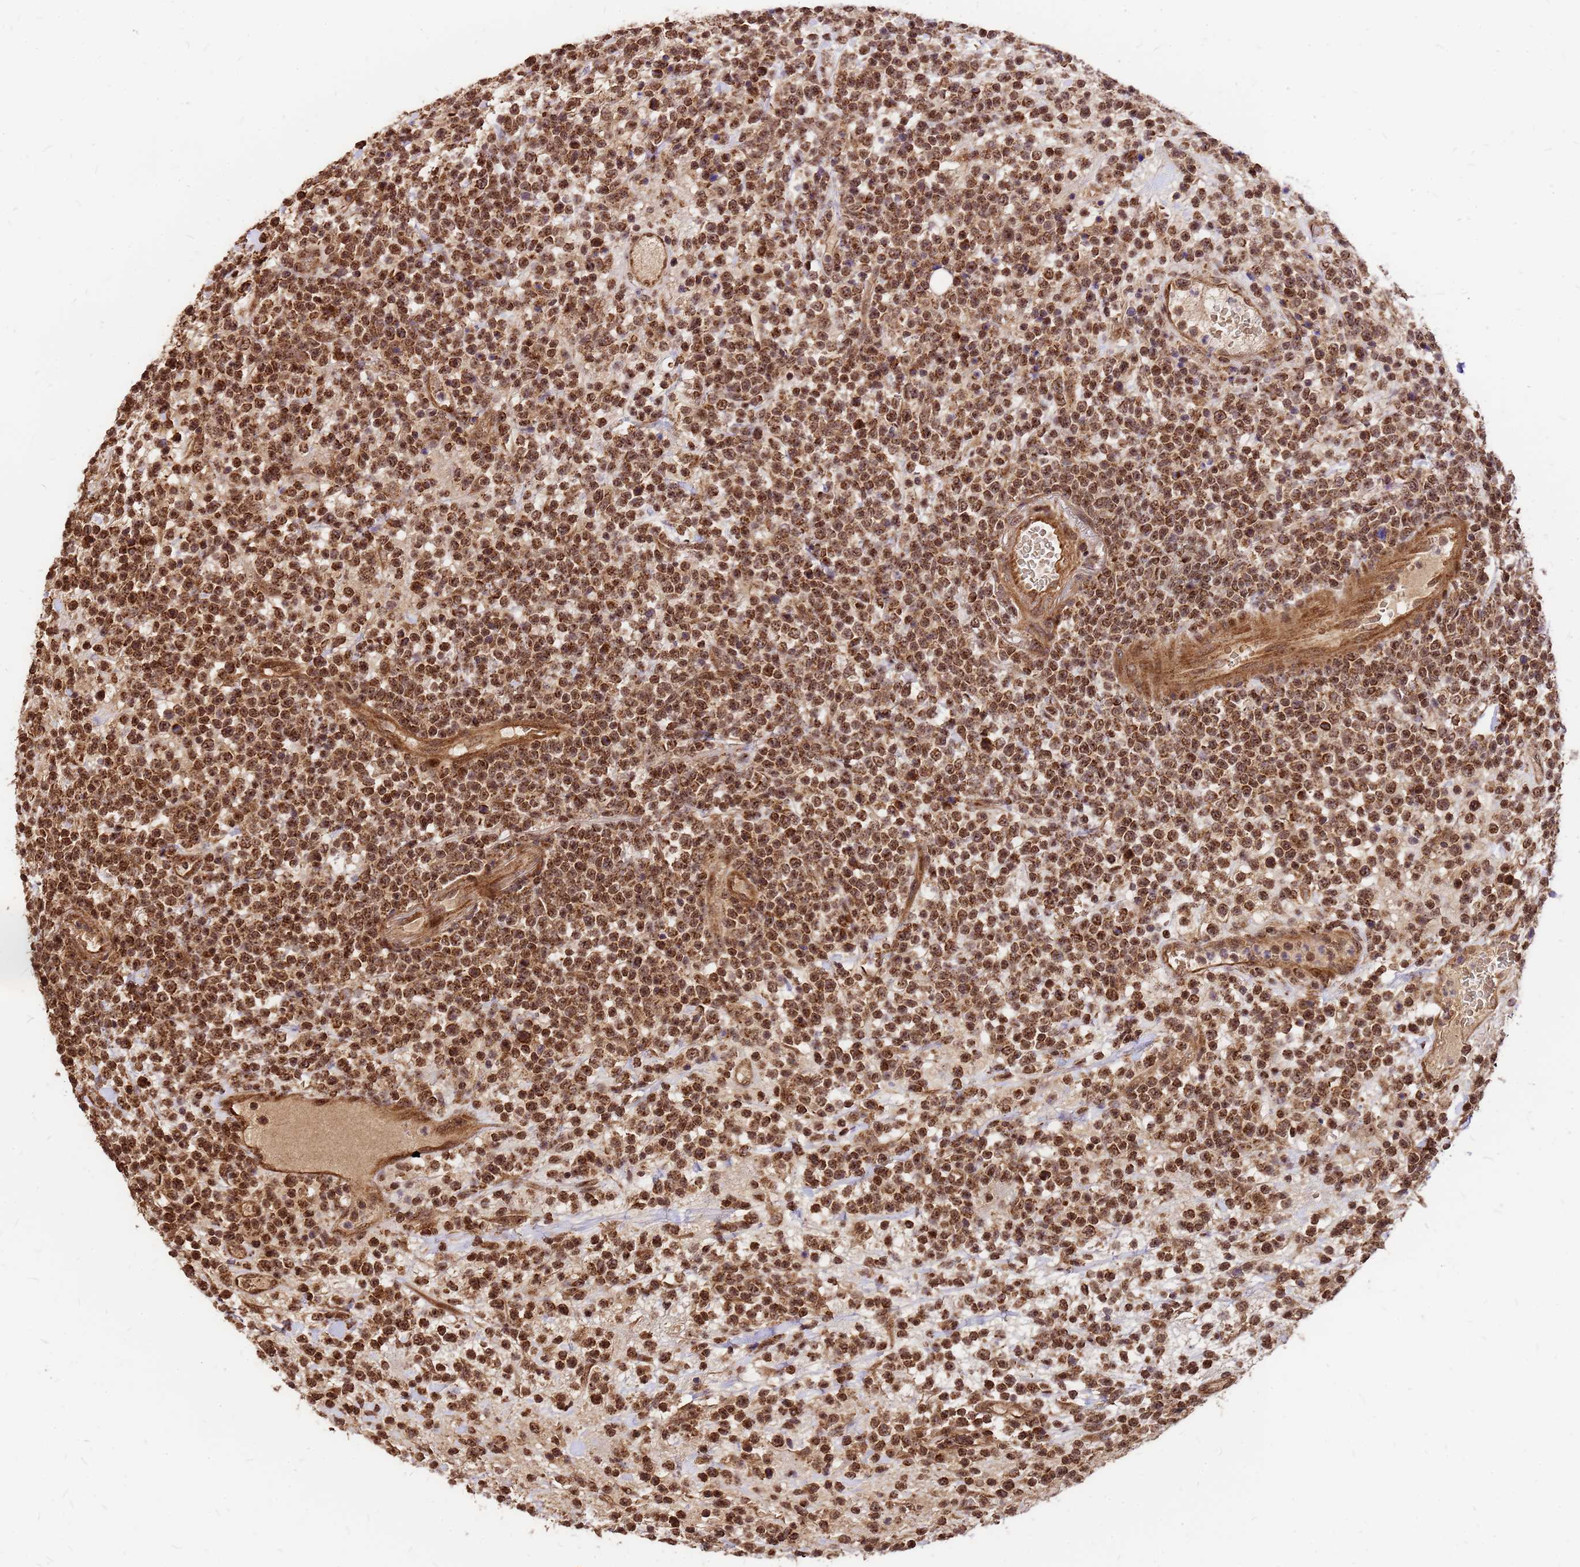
{"staining": {"intensity": "moderate", "quantity": ">75%", "location": "cytoplasmic/membranous,nuclear"}, "tissue": "lymphoma", "cell_type": "Tumor cells", "image_type": "cancer", "snomed": [{"axis": "morphology", "description": "Malignant lymphoma, non-Hodgkin's type, High grade"}, {"axis": "topography", "description": "Colon"}], "caption": "Immunohistochemistry (IHC) of lymphoma displays medium levels of moderate cytoplasmic/membranous and nuclear expression in approximately >75% of tumor cells.", "gene": "GPATCH8", "patient": {"sex": "female", "age": 53}}